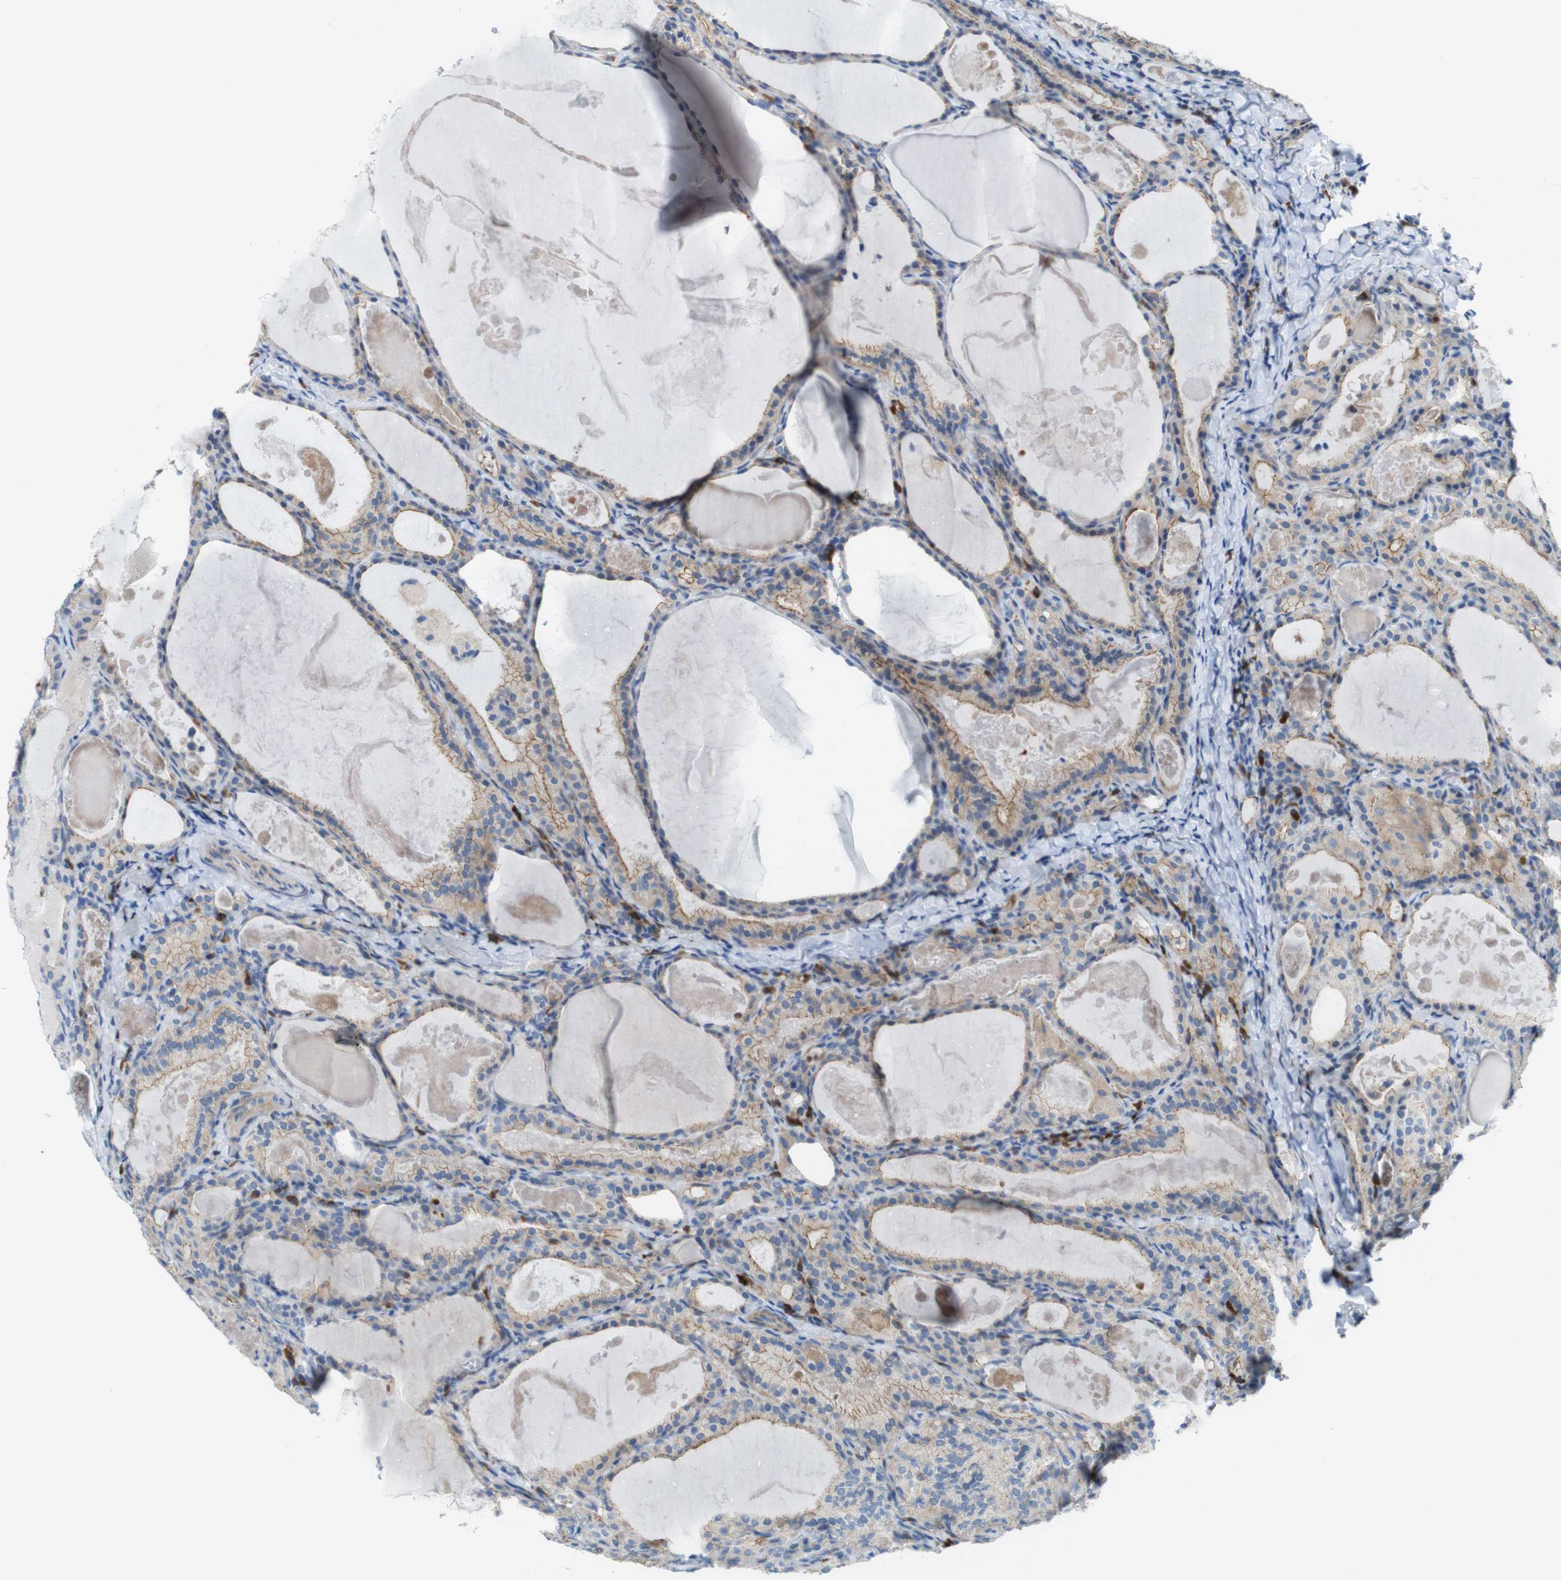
{"staining": {"intensity": "moderate", "quantity": "25%-75%", "location": "cytoplasmic/membranous"}, "tissue": "thyroid cancer", "cell_type": "Tumor cells", "image_type": "cancer", "snomed": [{"axis": "morphology", "description": "Papillary adenocarcinoma, NOS"}, {"axis": "topography", "description": "Thyroid gland"}], "caption": "DAB (3,3'-diaminobenzidine) immunohistochemical staining of human papillary adenocarcinoma (thyroid) demonstrates moderate cytoplasmic/membranous protein positivity in approximately 25%-75% of tumor cells.", "gene": "CLMN", "patient": {"sex": "female", "age": 42}}